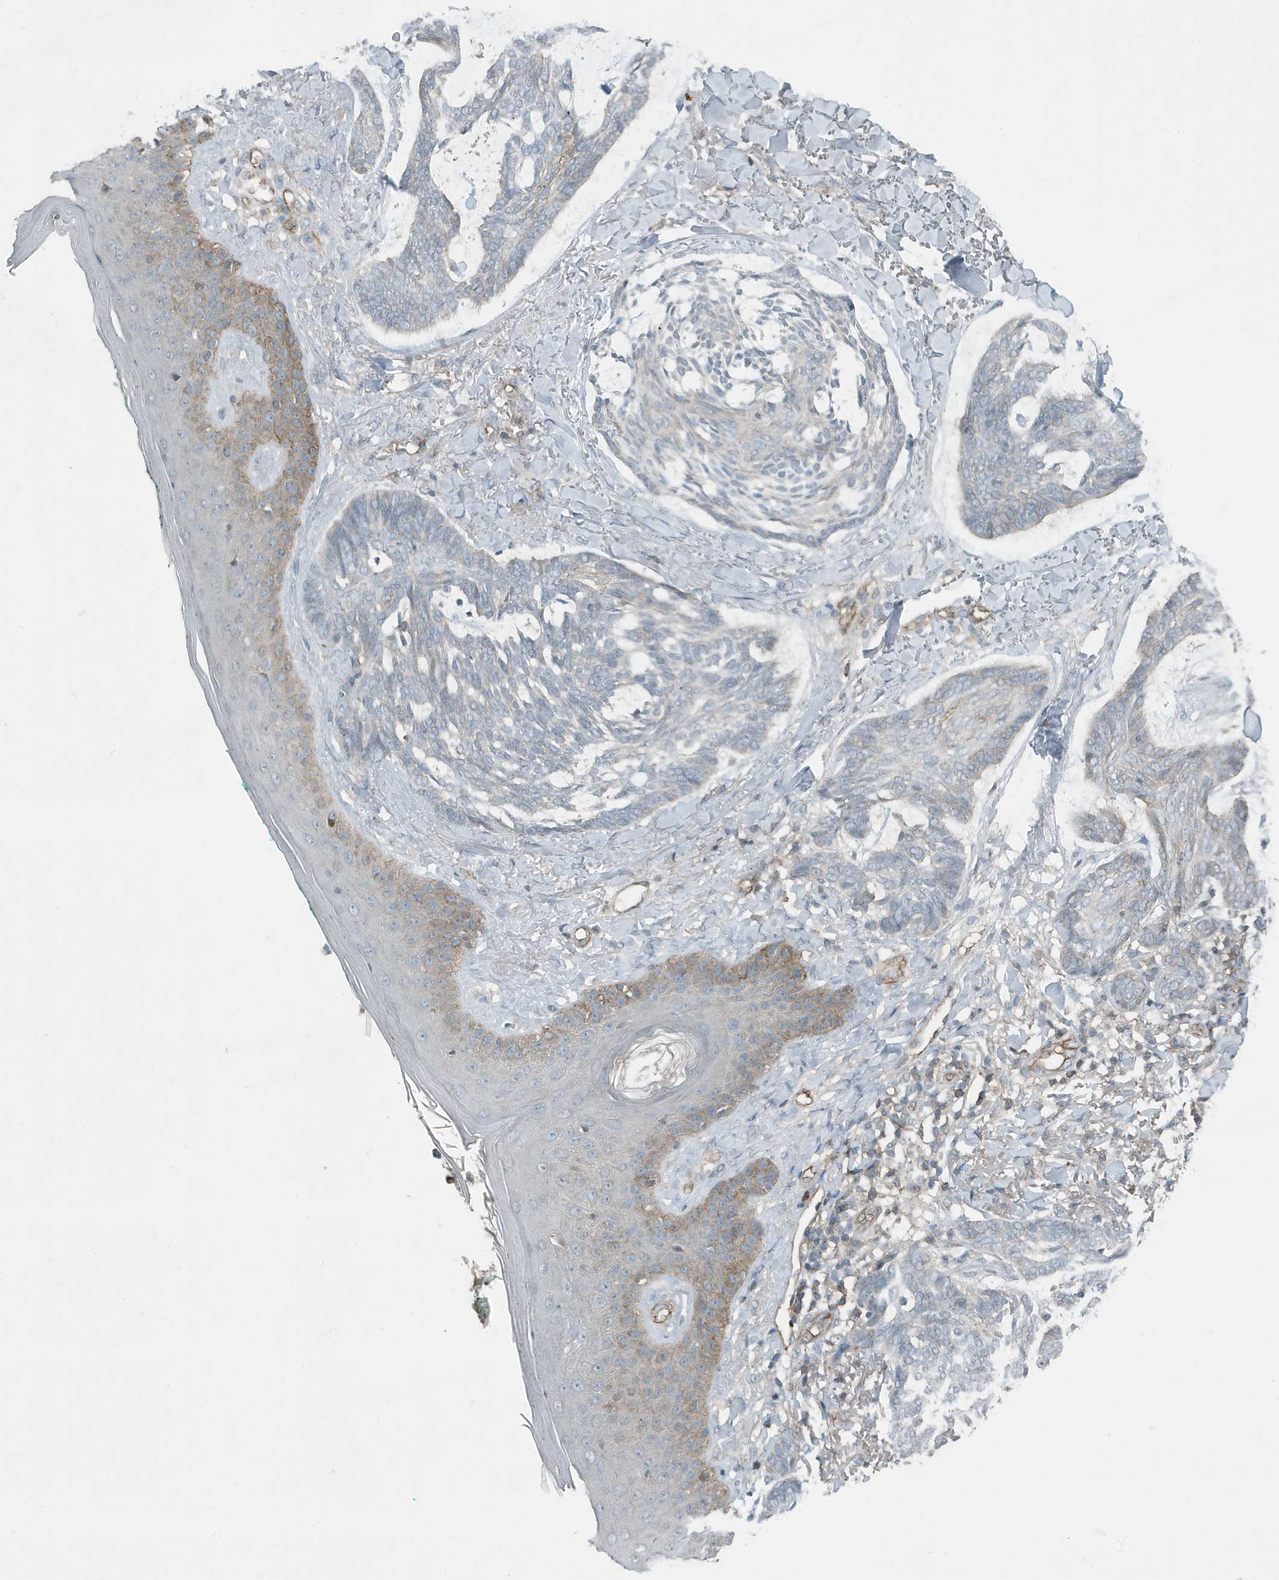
{"staining": {"intensity": "negative", "quantity": "none", "location": "none"}, "tissue": "skin cancer", "cell_type": "Tumor cells", "image_type": "cancer", "snomed": [{"axis": "morphology", "description": "Basal cell carcinoma"}, {"axis": "topography", "description": "Skin"}], "caption": "A high-resolution micrograph shows IHC staining of skin cancer, which demonstrates no significant expression in tumor cells.", "gene": "DAPP1", "patient": {"sex": "male", "age": 43}}